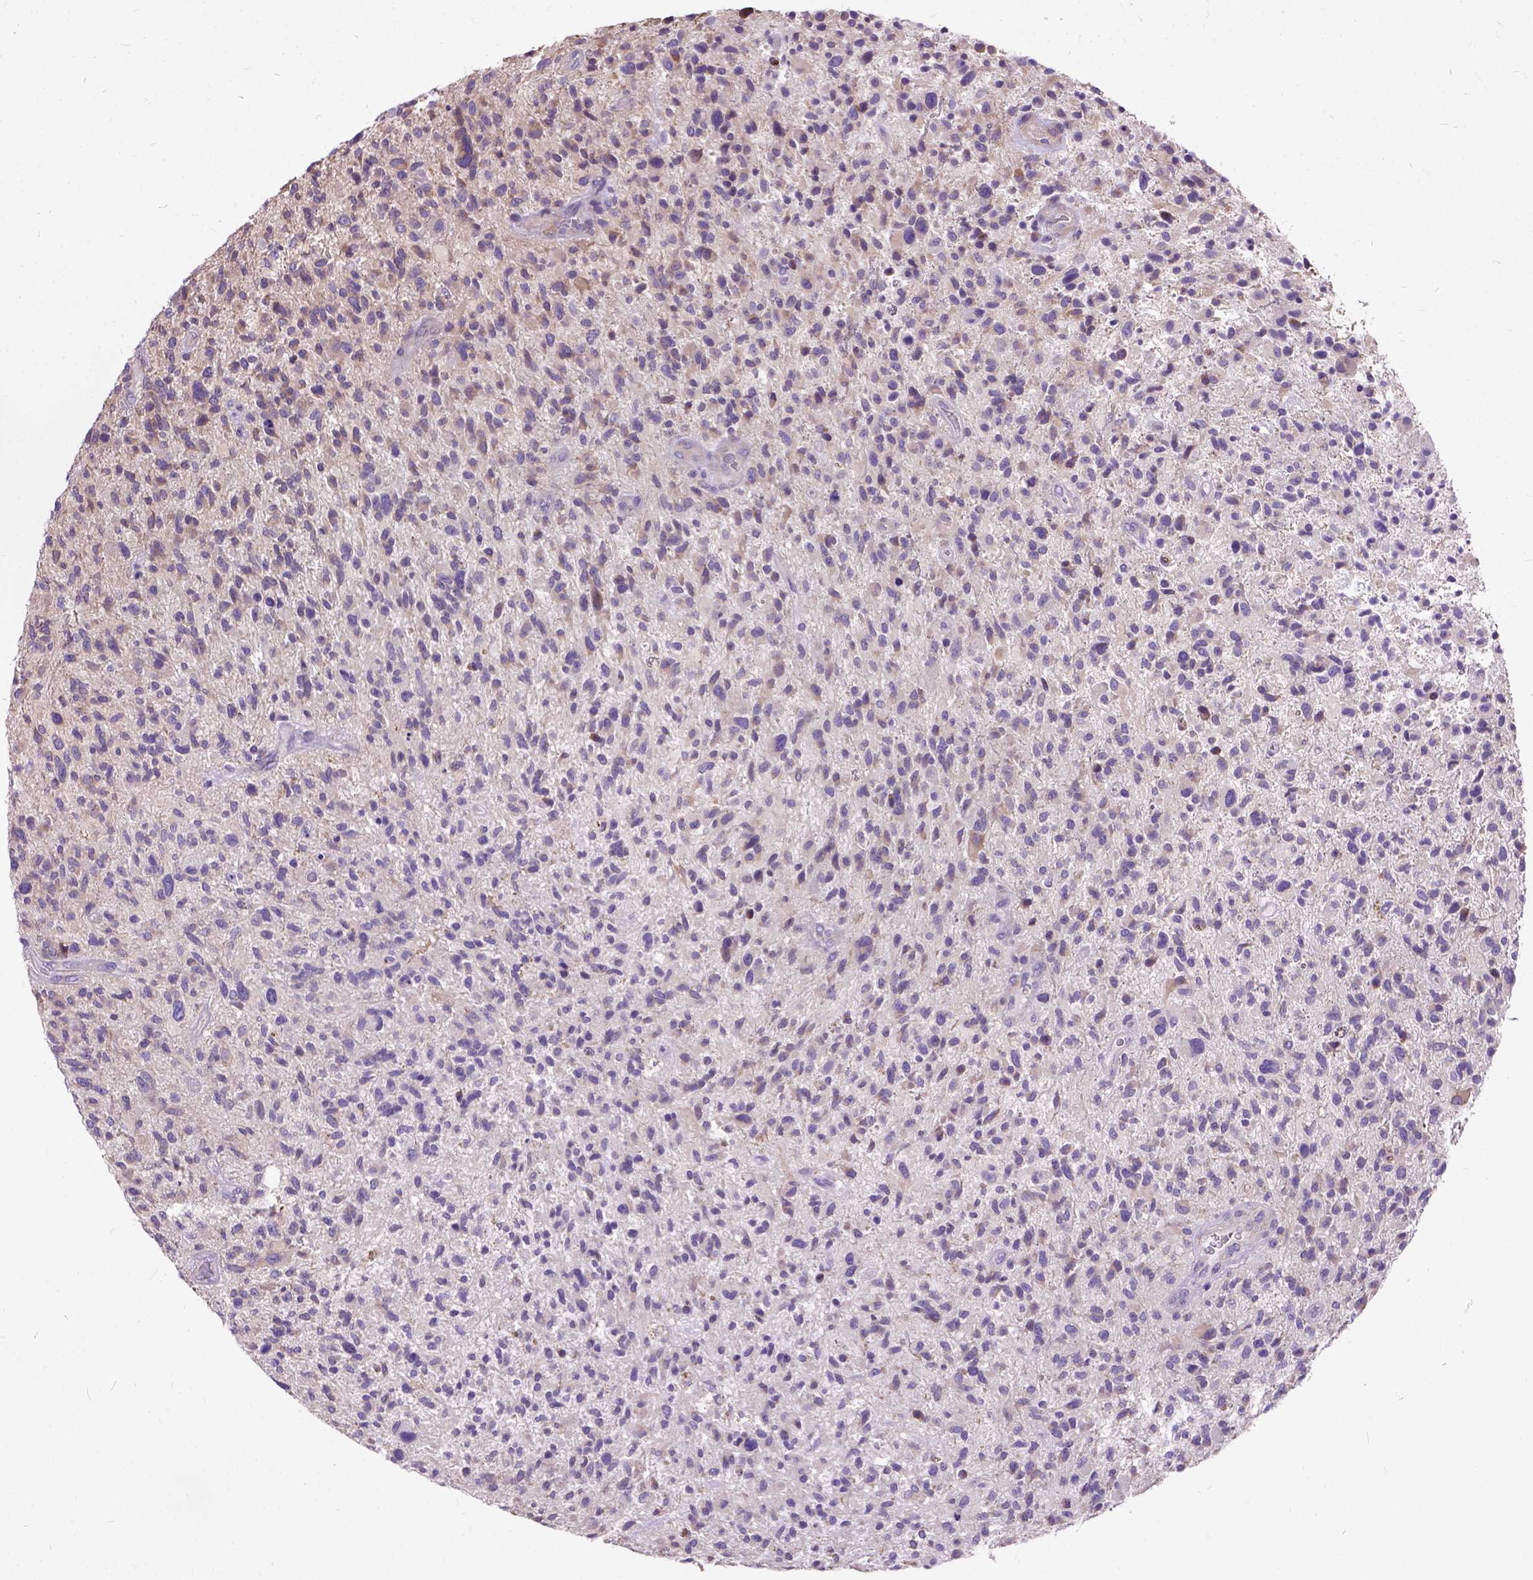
{"staining": {"intensity": "negative", "quantity": "none", "location": "none"}, "tissue": "glioma", "cell_type": "Tumor cells", "image_type": "cancer", "snomed": [{"axis": "morphology", "description": "Glioma, malignant, High grade"}, {"axis": "topography", "description": "Brain"}], "caption": "Tumor cells show no significant protein positivity in malignant glioma (high-grade).", "gene": "CFAP54", "patient": {"sex": "male", "age": 47}}